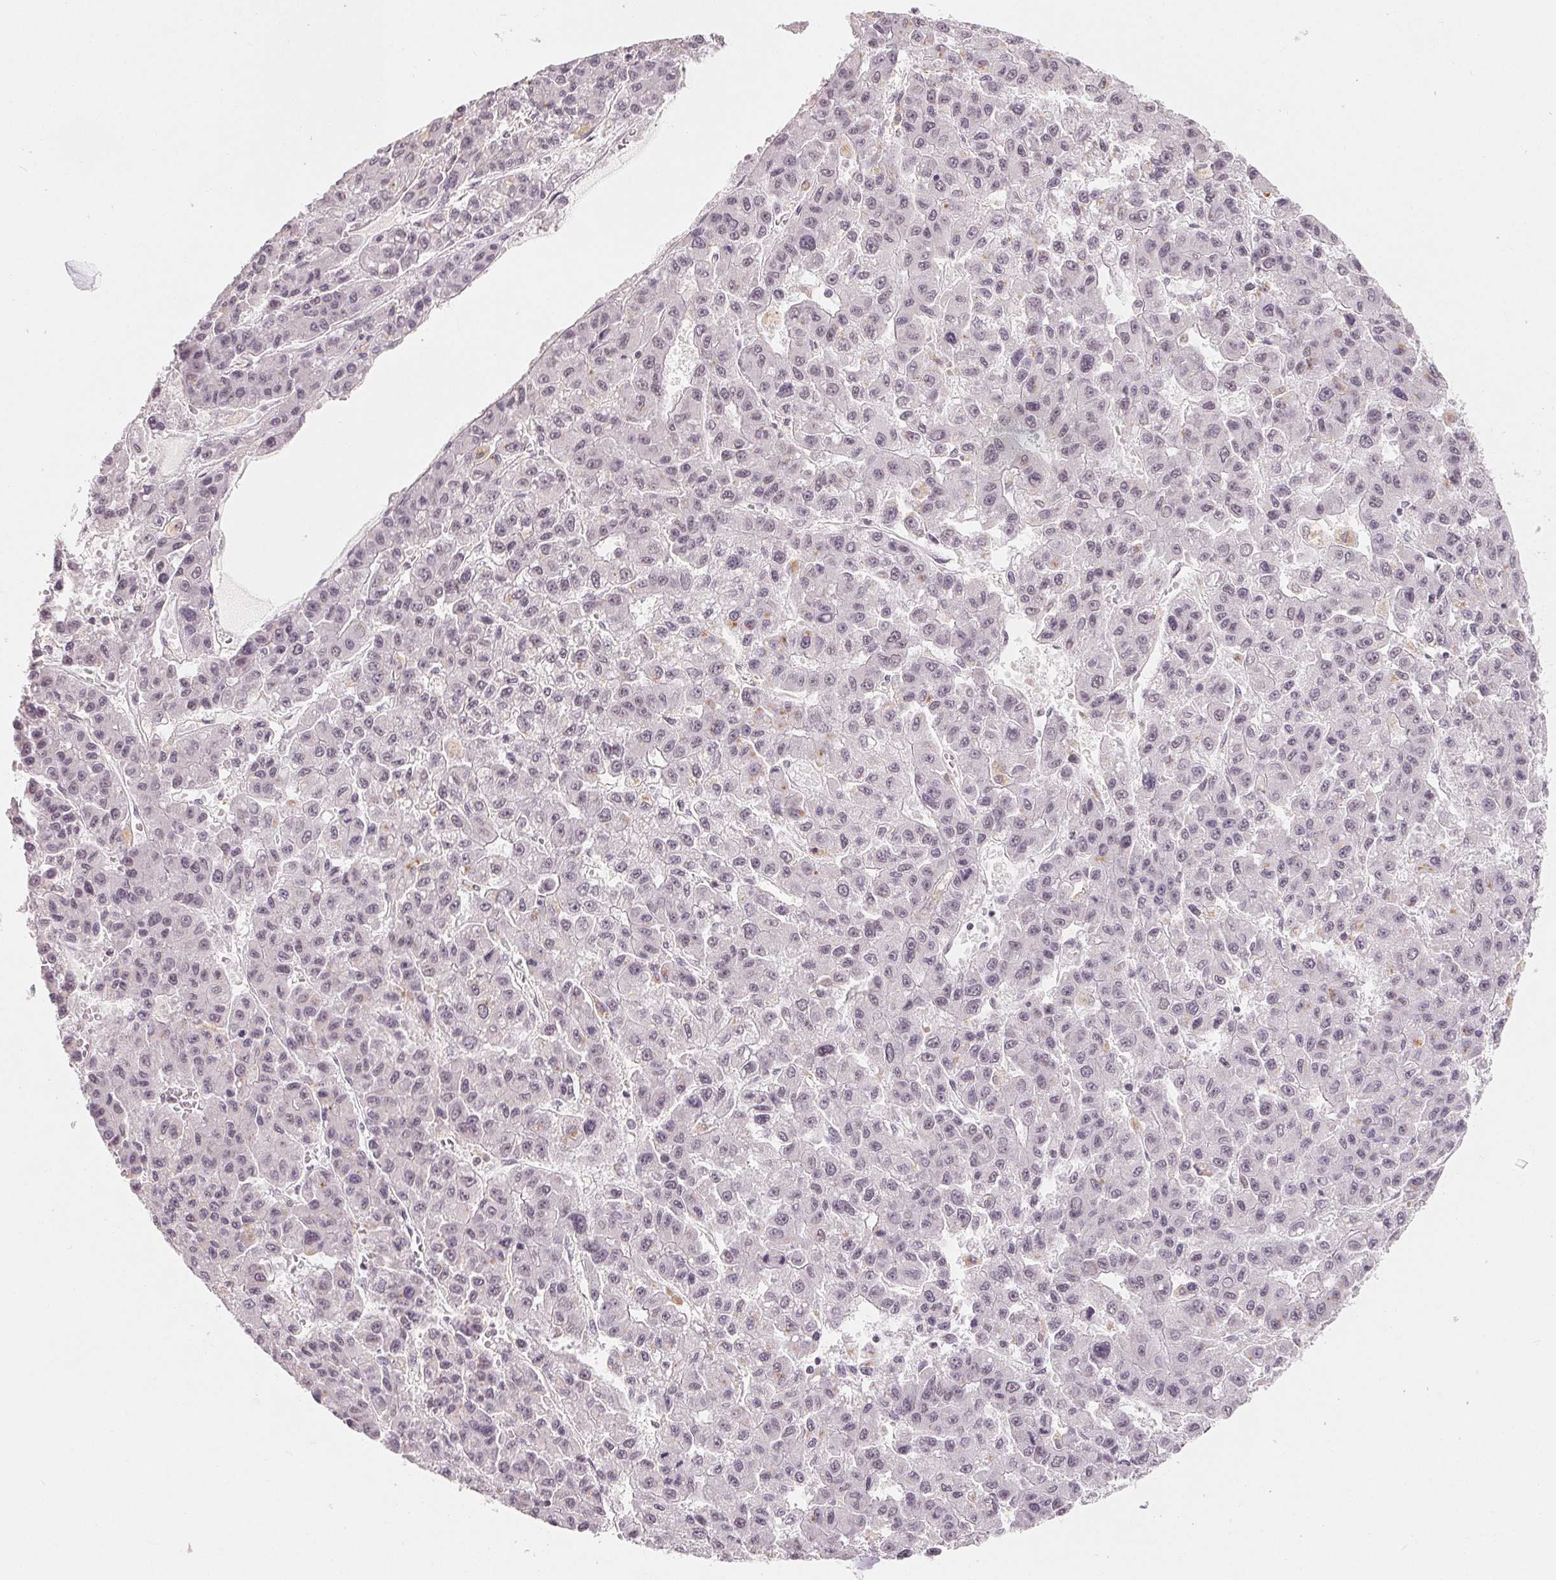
{"staining": {"intensity": "weak", "quantity": "<25%", "location": "nuclear"}, "tissue": "liver cancer", "cell_type": "Tumor cells", "image_type": "cancer", "snomed": [{"axis": "morphology", "description": "Carcinoma, Hepatocellular, NOS"}, {"axis": "topography", "description": "Liver"}], "caption": "Immunohistochemistry (IHC) micrograph of liver cancer (hepatocellular carcinoma) stained for a protein (brown), which exhibits no staining in tumor cells. (Brightfield microscopy of DAB immunohistochemistry at high magnification).", "gene": "NXF3", "patient": {"sex": "male", "age": 70}}